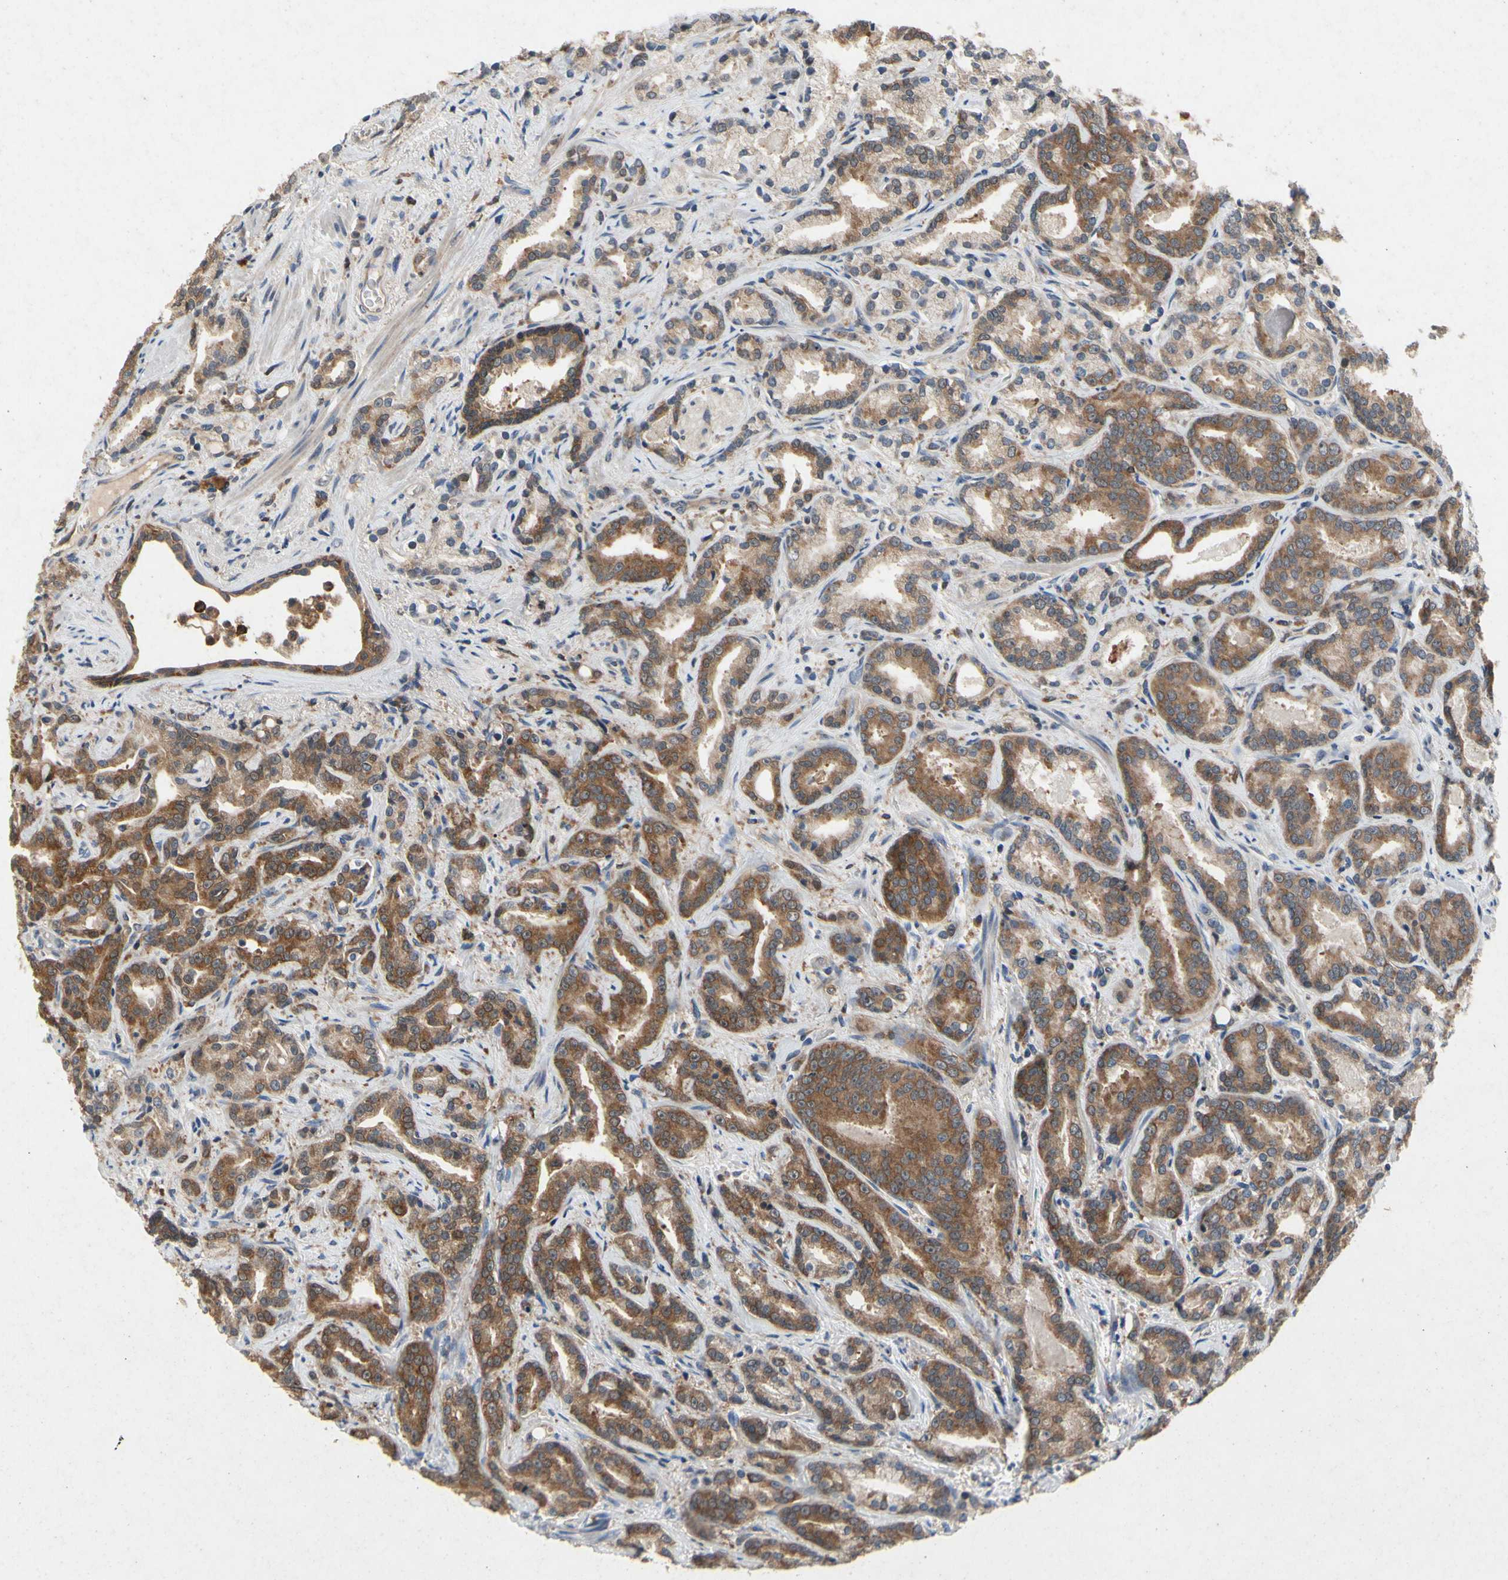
{"staining": {"intensity": "moderate", "quantity": ">75%", "location": "cytoplasmic/membranous"}, "tissue": "prostate cancer", "cell_type": "Tumor cells", "image_type": "cancer", "snomed": [{"axis": "morphology", "description": "Adenocarcinoma, Low grade"}, {"axis": "topography", "description": "Prostate"}], "caption": "Protein staining exhibits moderate cytoplasmic/membranous expression in approximately >75% of tumor cells in prostate cancer.", "gene": "RPS6KA1", "patient": {"sex": "male", "age": 63}}